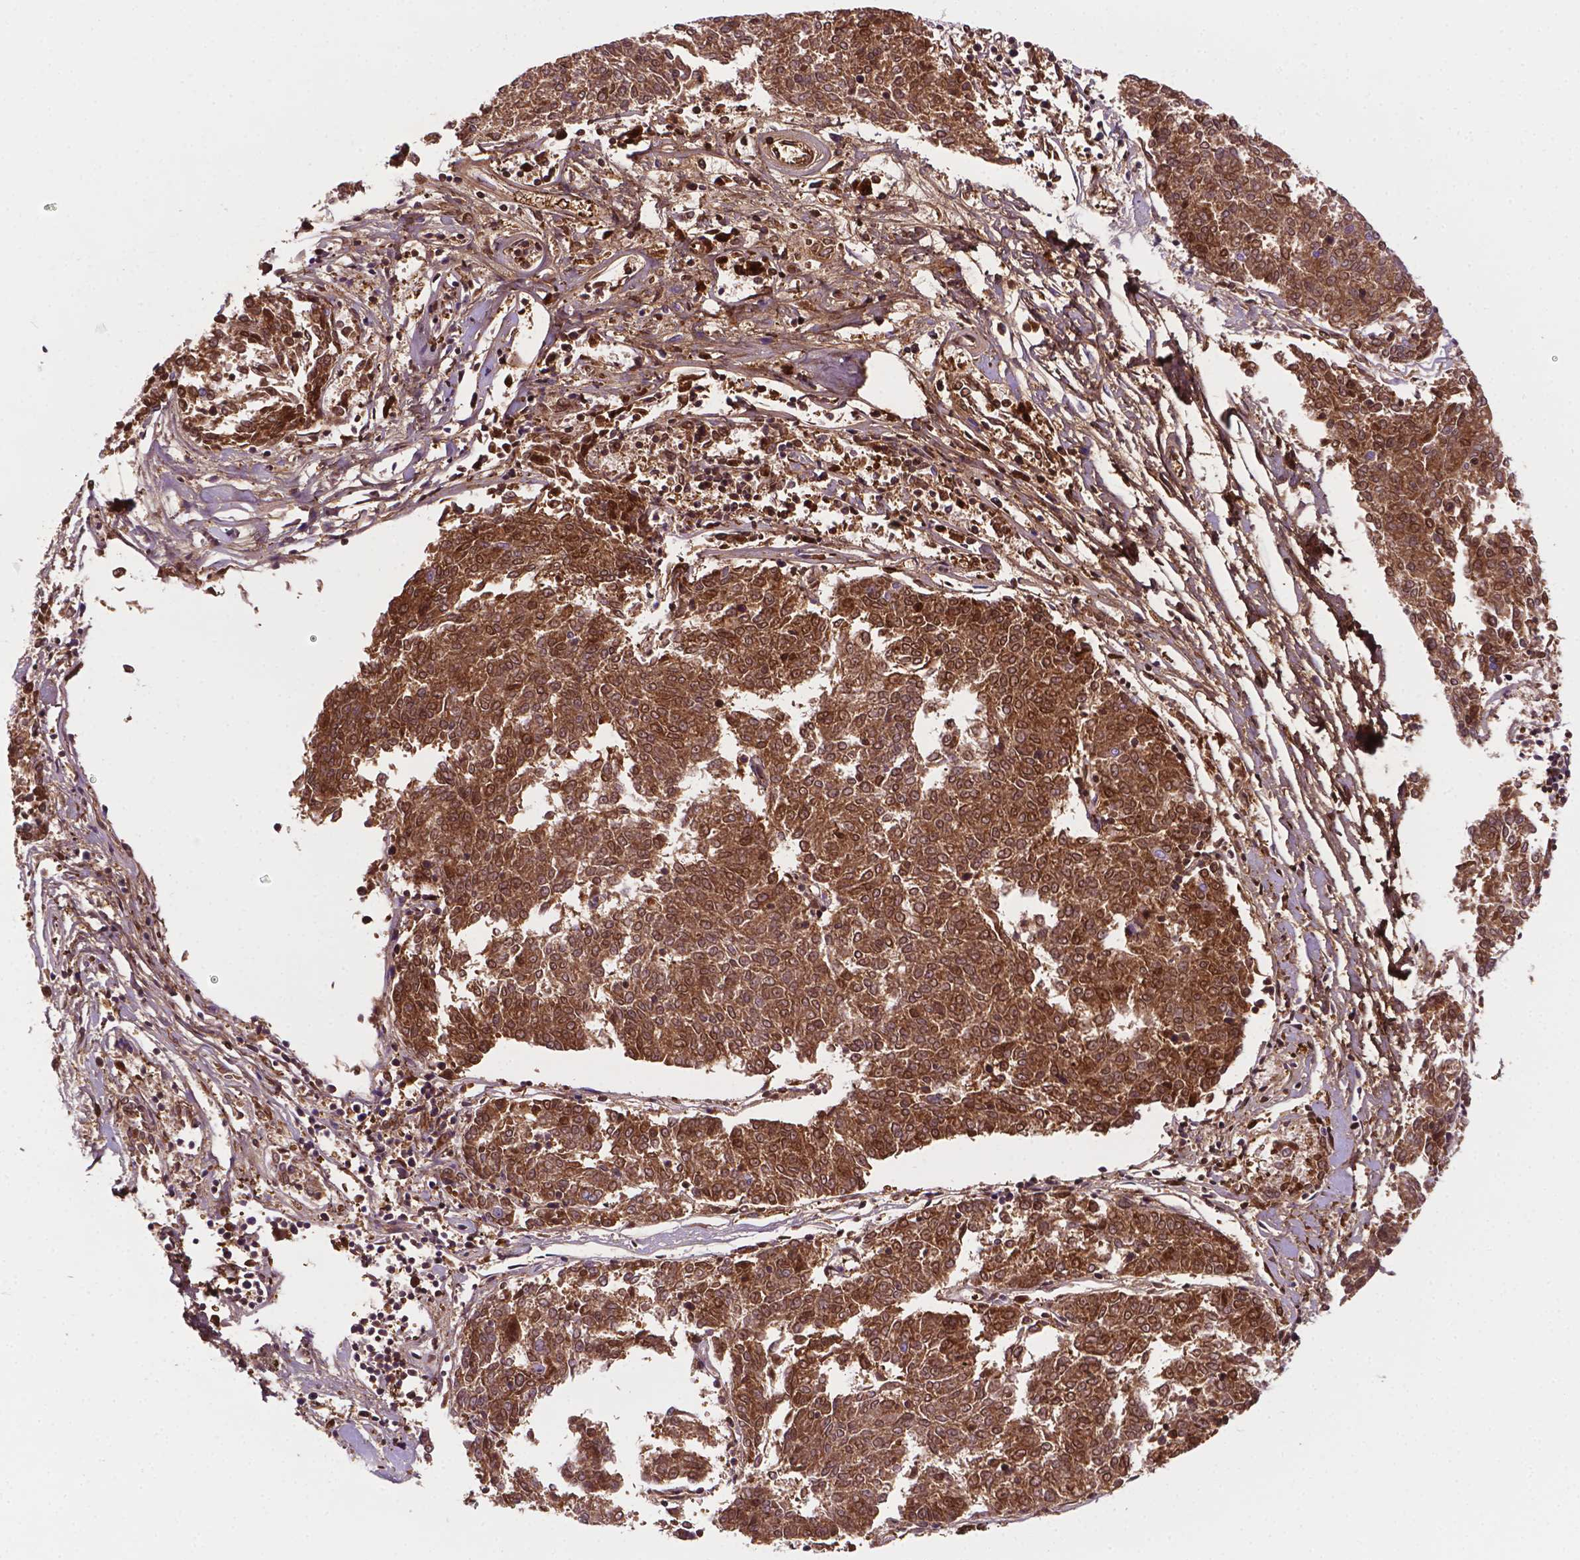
{"staining": {"intensity": "strong", "quantity": ">75%", "location": "cytoplasmic/membranous,nuclear"}, "tissue": "melanoma", "cell_type": "Tumor cells", "image_type": "cancer", "snomed": [{"axis": "morphology", "description": "Malignant melanoma, NOS"}, {"axis": "topography", "description": "Skin"}], "caption": "Melanoma stained for a protein (brown) shows strong cytoplasmic/membranous and nuclear positive staining in approximately >75% of tumor cells.", "gene": "DCN", "patient": {"sex": "female", "age": 72}}